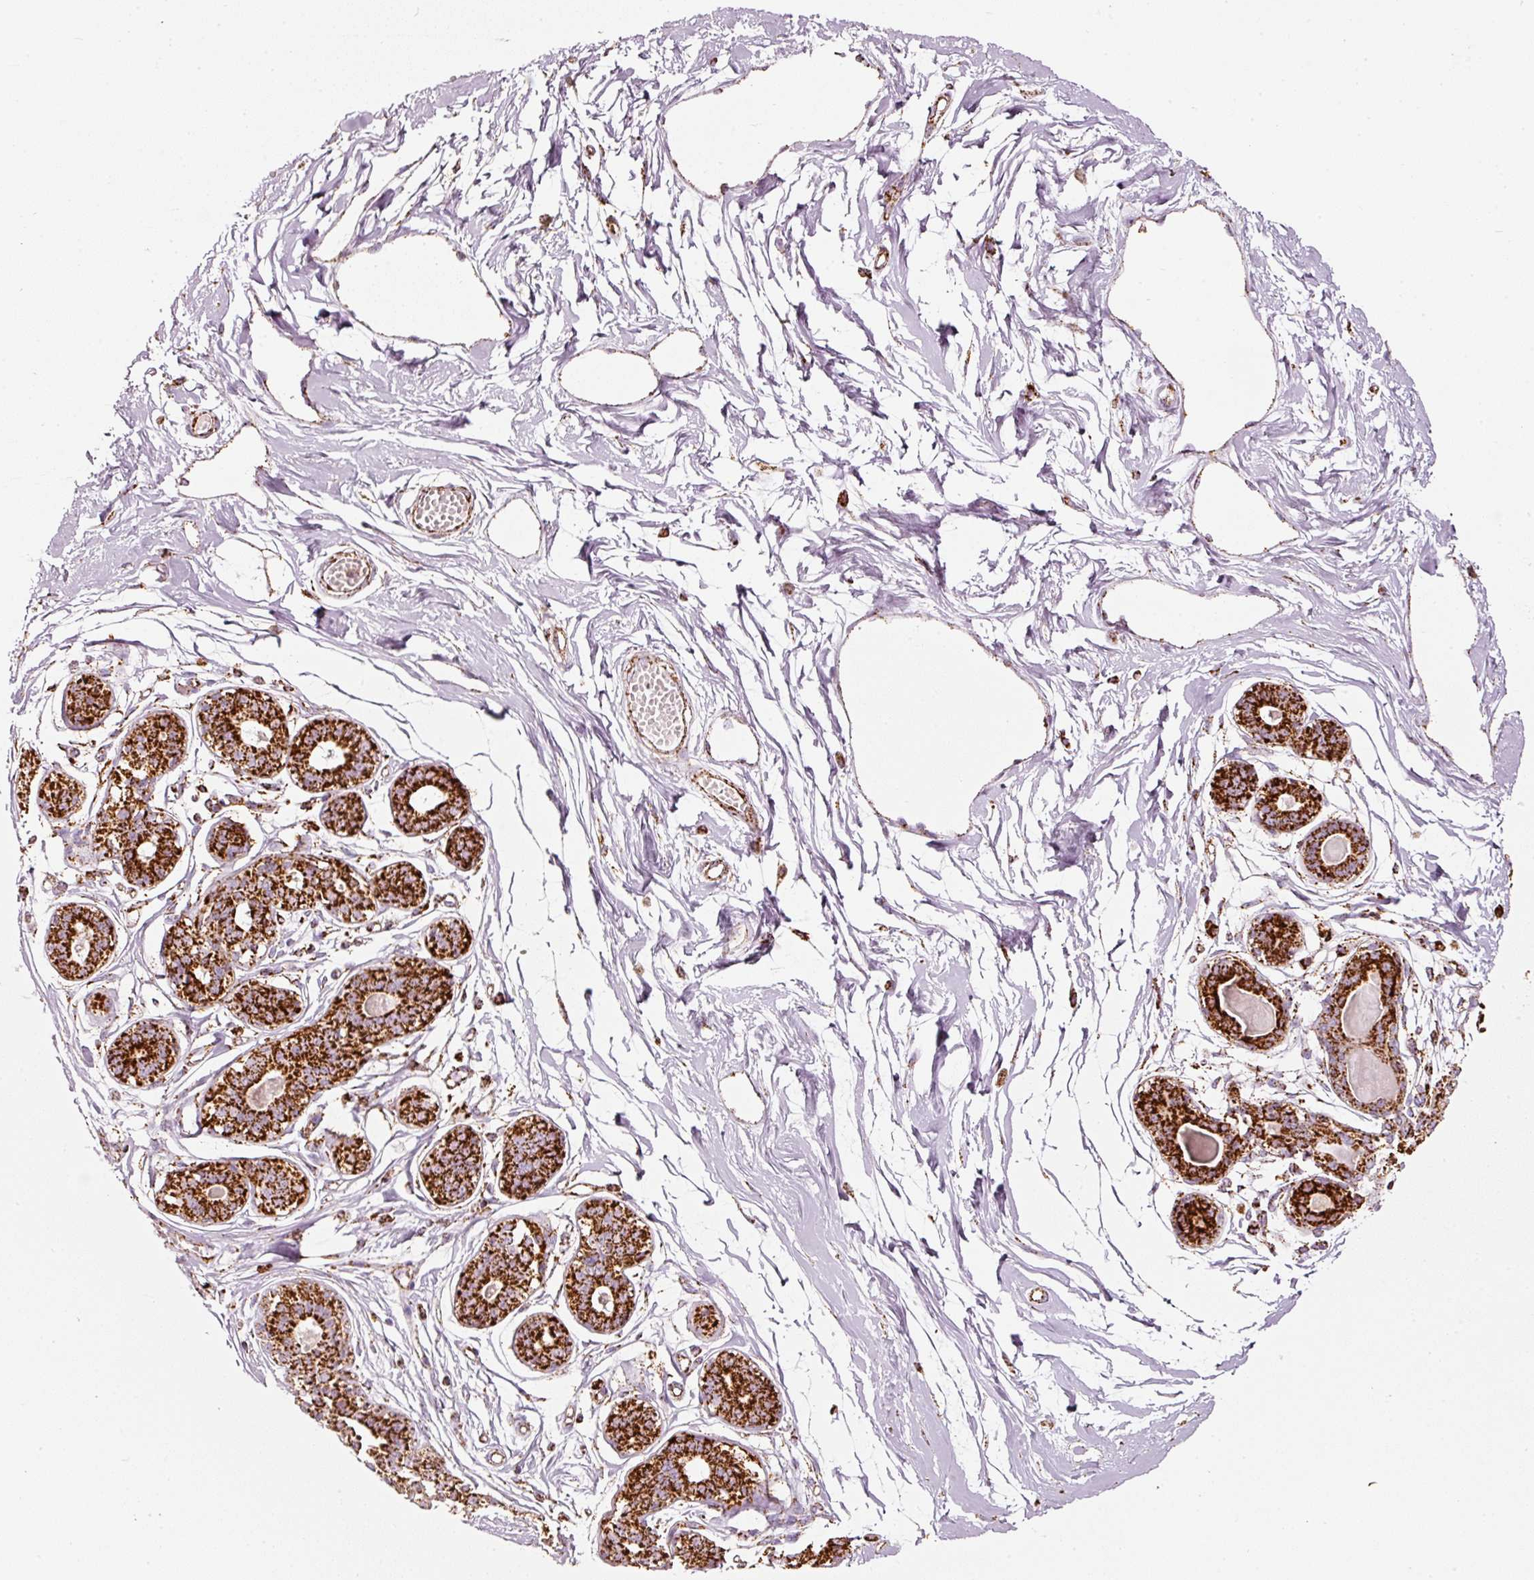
{"staining": {"intensity": "moderate", "quantity": ">75%", "location": "cytoplasmic/membranous"}, "tissue": "breast", "cell_type": "Adipocytes", "image_type": "normal", "snomed": [{"axis": "morphology", "description": "Normal tissue, NOS"}, {"axis": "topography", "description": "Breast"}], "caption": "Immunohistochemistry (IHC) staining of benign breast, which reveals medium levels of moderate cytoplasmic/membranous positivity in approximately >75% of adipocytes indicating moderate cytoplasmic/membranous protein staining. The staining was performed using DAB (3,3'-diaminobenzidine) (brown) for protein detection and nuclei were counterstained in hematoxylin (blue).", "gene": "UQCRC1", "patient": {"sex": "female", "age": 45}}